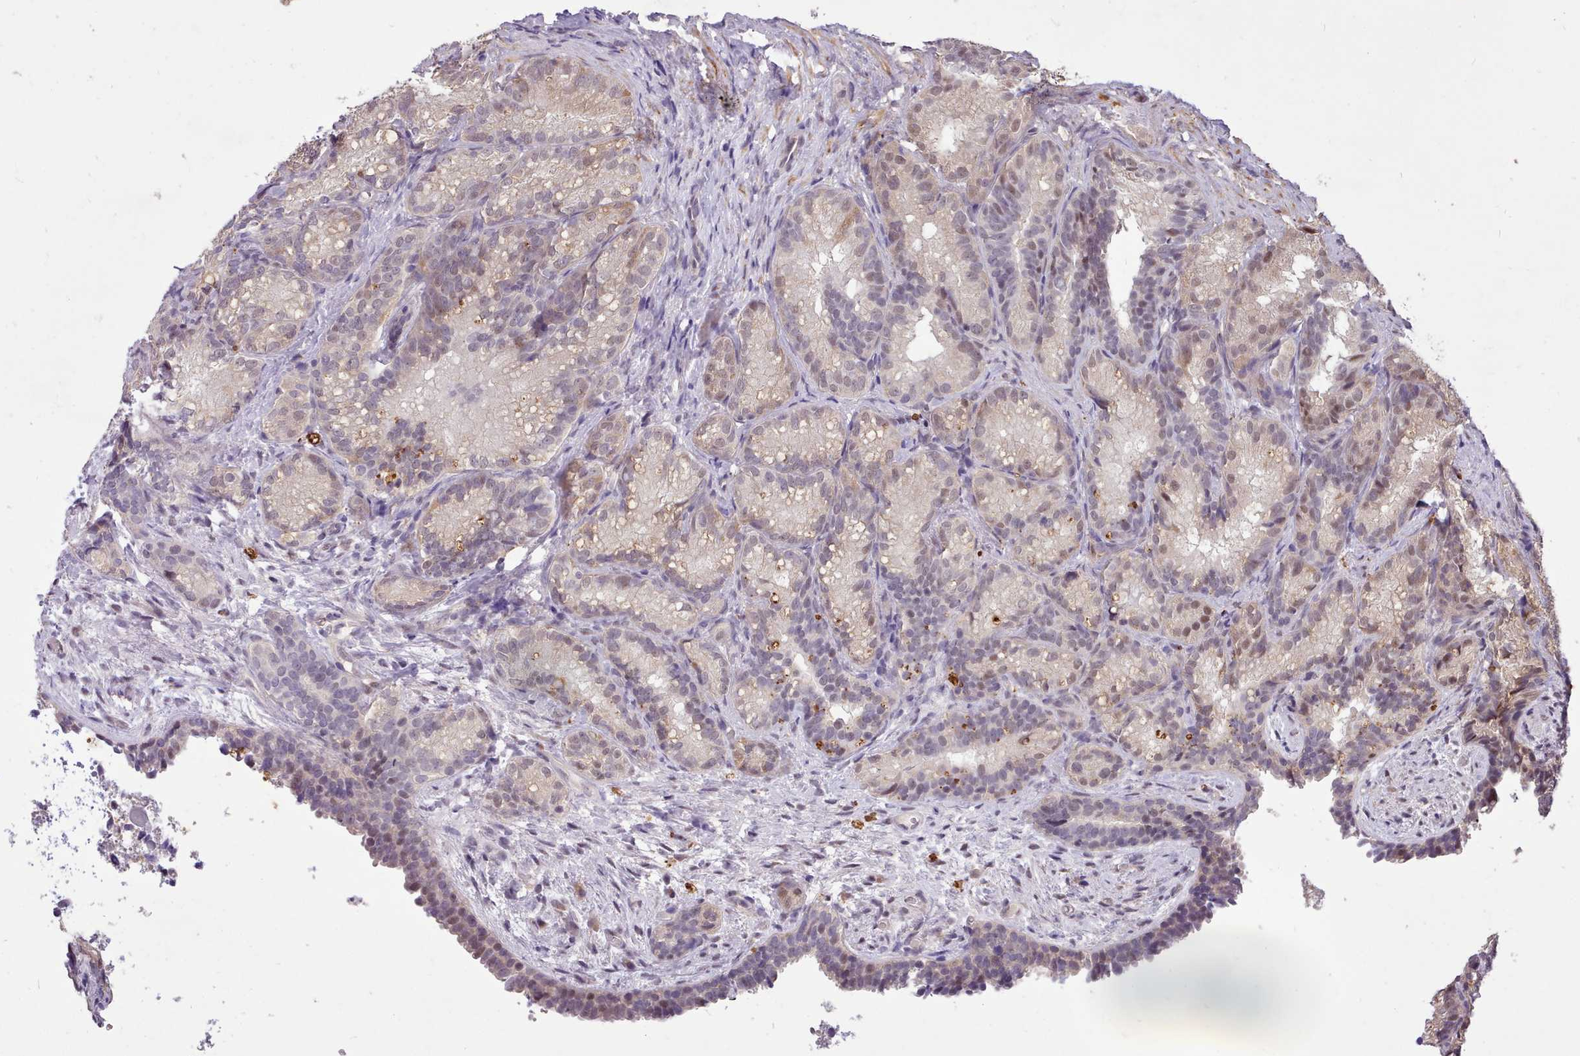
{"staining": {"intensity": "weak", "quantity": "25%-75%", "location": "cytoplasmic/membranous,nuclear"}, "tissue": "seminal vesicle", "cell_type": "Glandular cells", "image_type": "normal", "snomed": [{"axis": "morphology", "description": "Normal tissue, NOS"}, {"axis": "topography", "description": "Seminal veicle"}], "caption": "A low amount of weak cytoplasmic/membranous,nuclear expression is present in approximately 25%-75% of glandular cells in benign seminal vesicle. The staining was performed using DAB (3,3'-diaminobenzidine) to visualize the protein expression in brown, while the nuclei were stained in blue with hematoxylin (Magnification: 20x).", "gene": "ZNF607", "patient": {"sex": "male", "age": 58}}